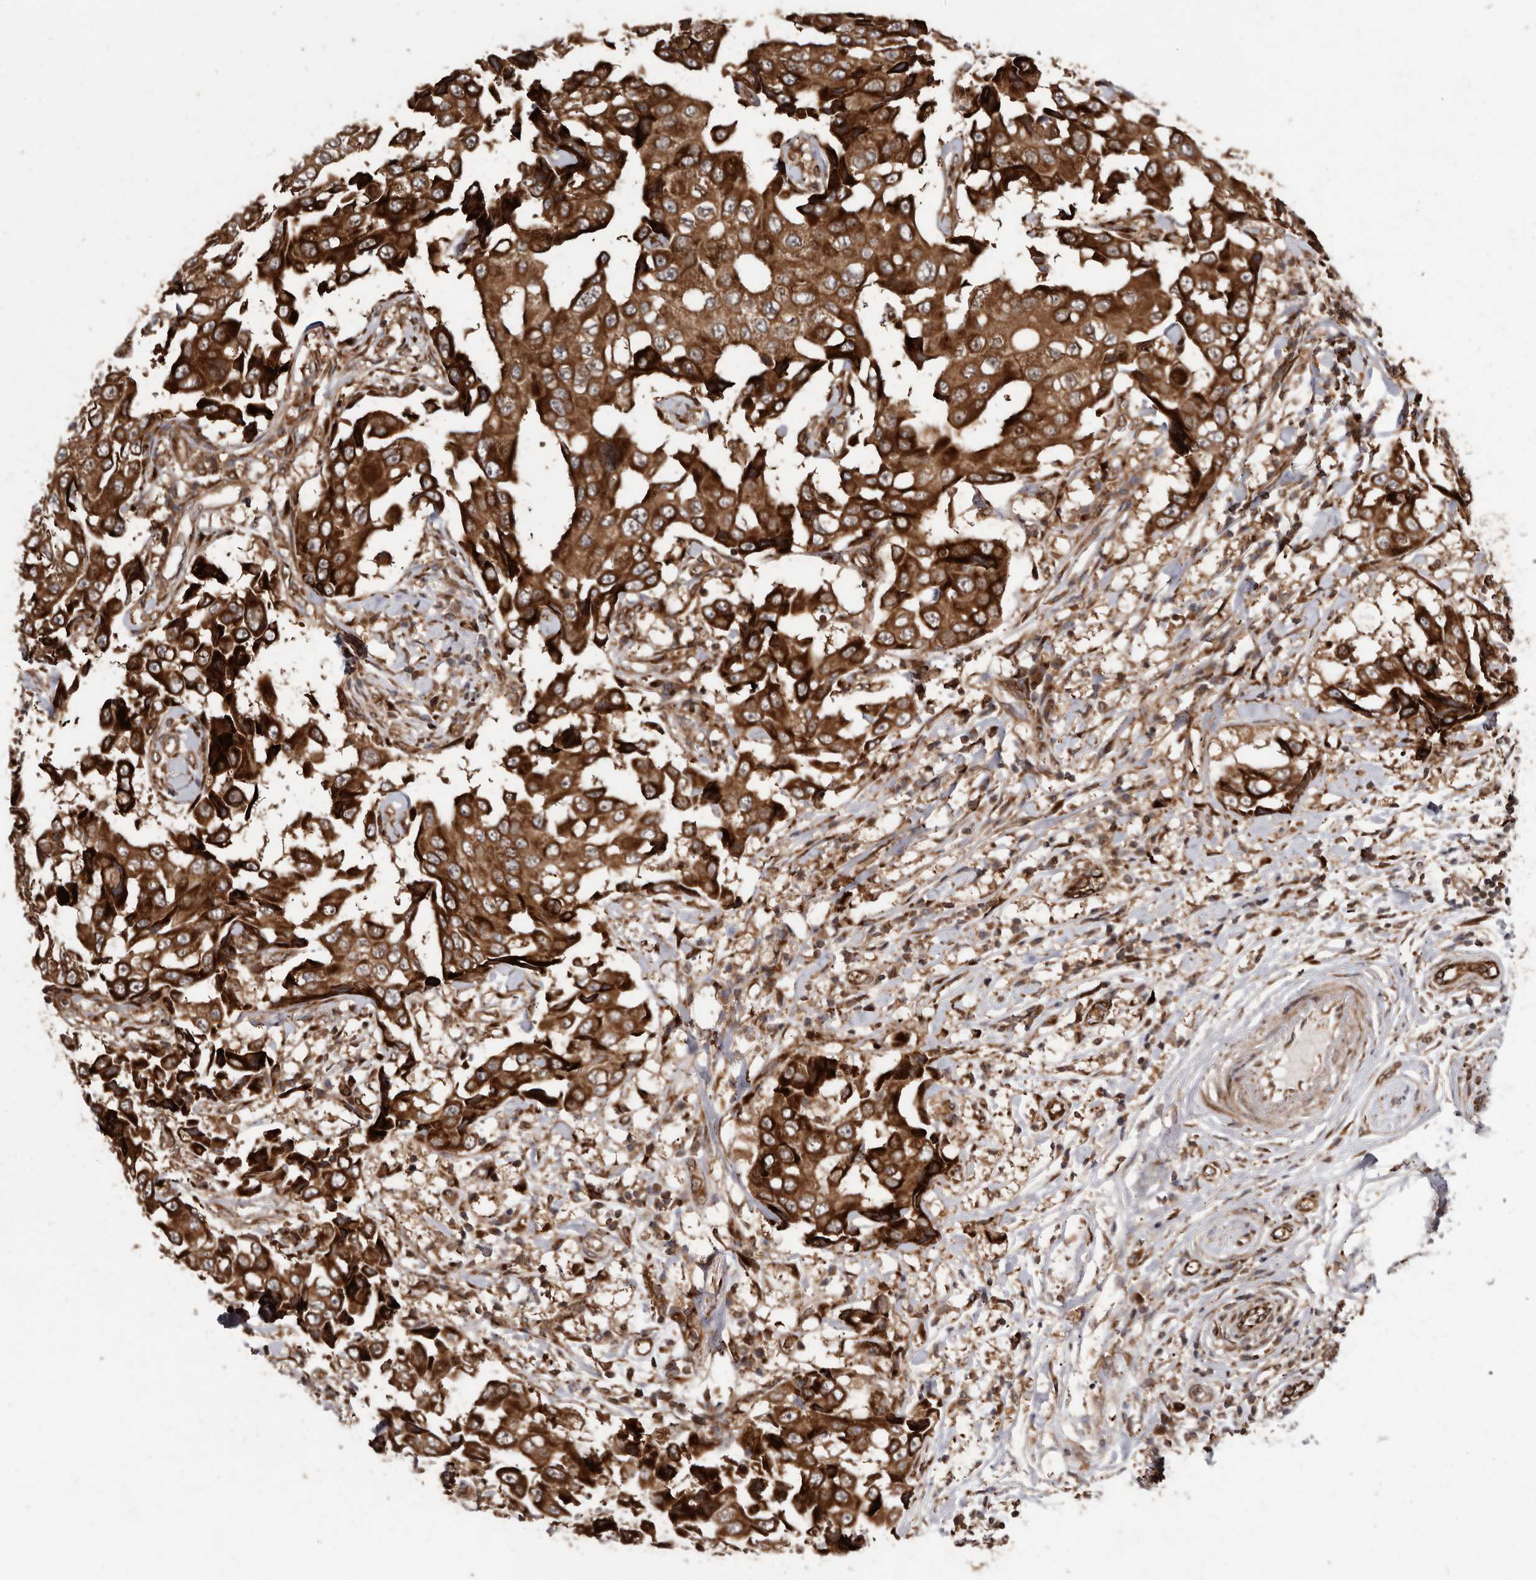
{"staining": {"intensity": "strong", "quantity": ">75%", "location": "cytoplasmic/membranous"}, "tissue": "breast cancer", "cell_type": "Tumor cells", "image_type": "cancer", "snomed": [{"axis": "morphology", "description": "Duct carcinoma"}, {"axis": "topography", "description": "Breast"}], "caption": "Protein expression analysis of invasive ductal carcinoma (breast) displays strong cytoplasmic/membranous expression in approximately >75% of tumor cells.", "gene": "FLAD1", "patient": {"sex": "female", "age": 27}}